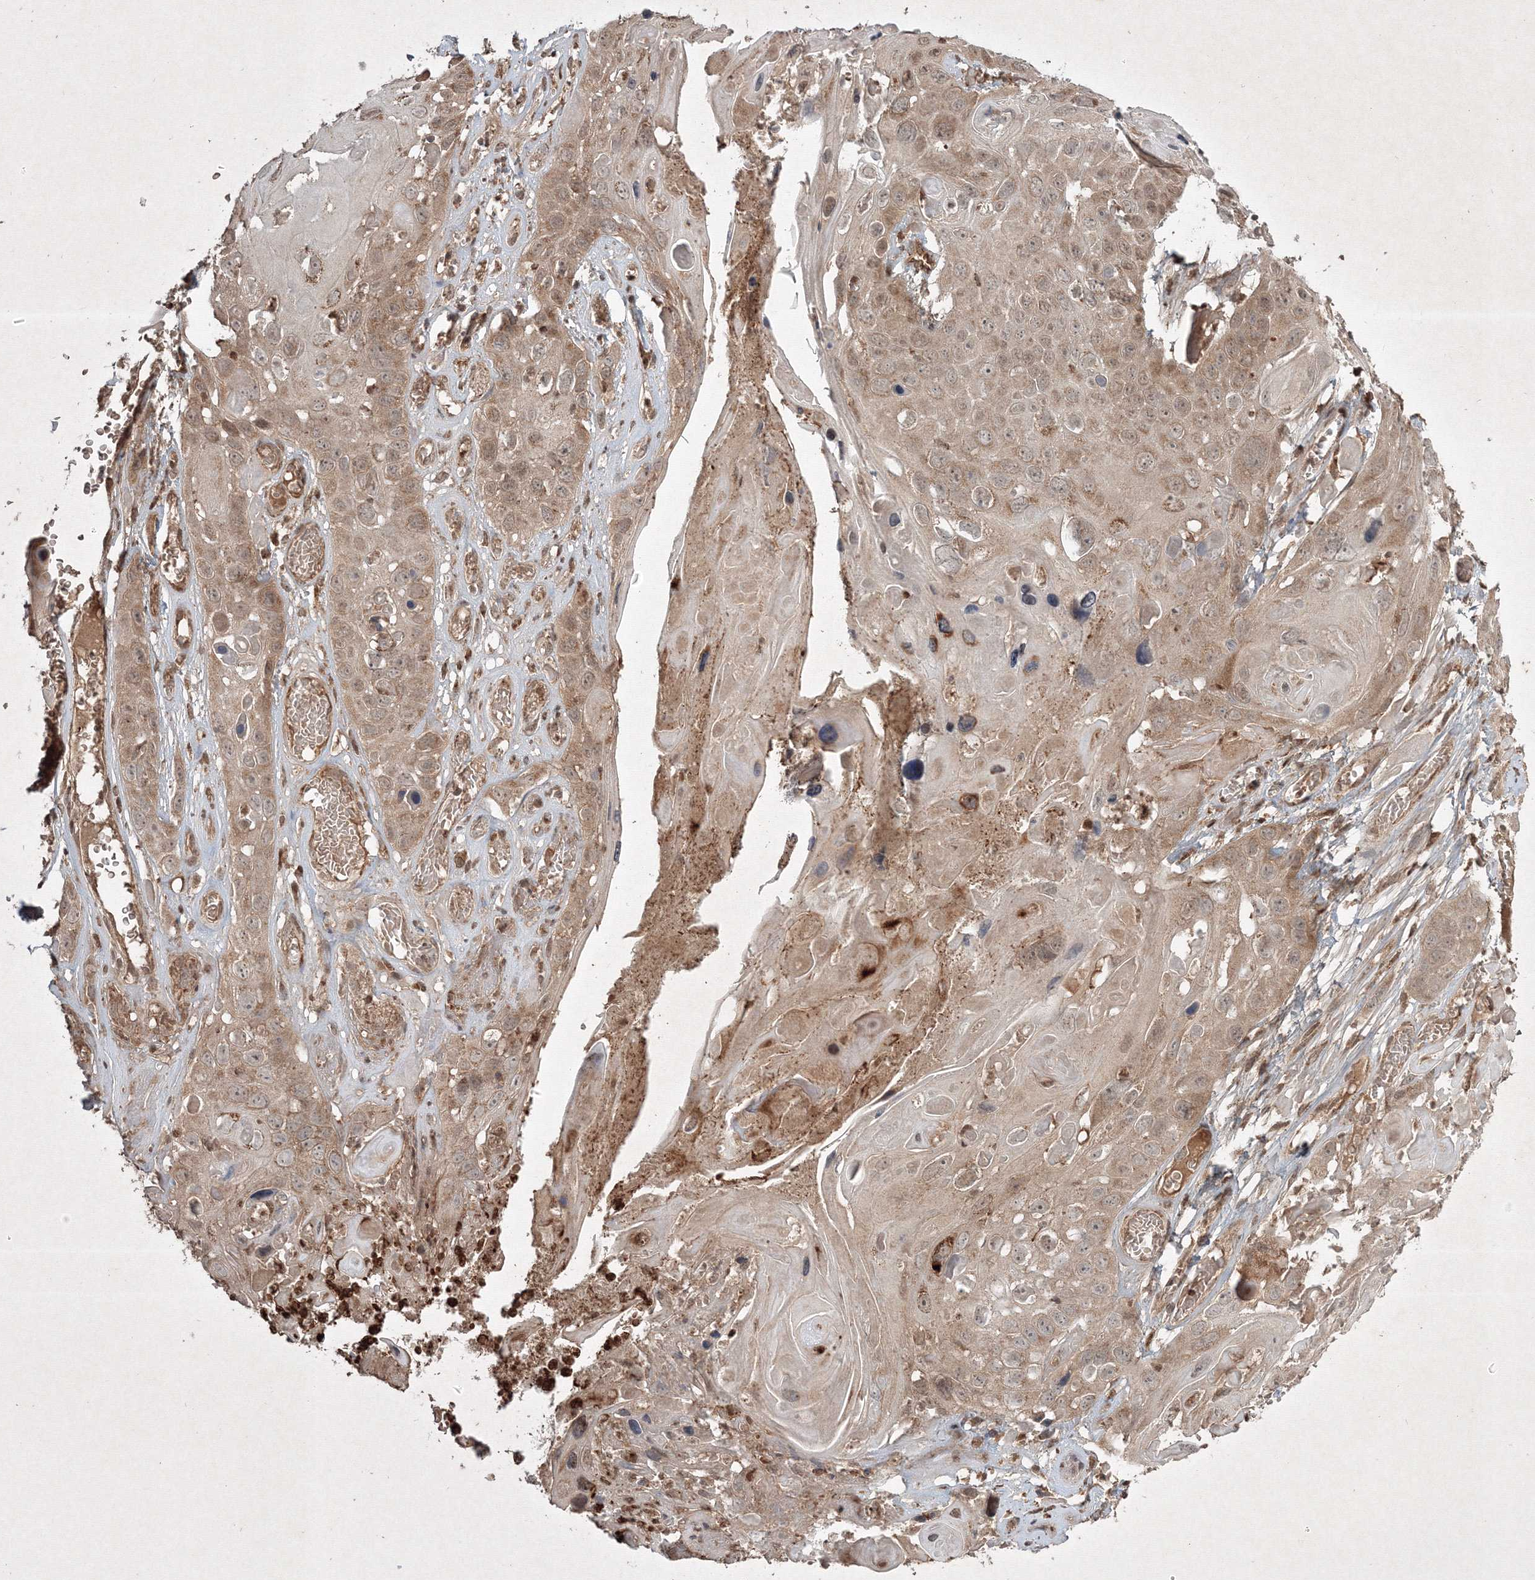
{"staining": {"intensity": "weak", "quantity": ">75%", "location": "cytoplasmic/membranous"}, "tissue": "skin cancer", "cell_type": "Tumor cells", "image_type": "cancer", "snomed": [{"axis": "morphology", "description": "Squamous cell carcinoma, NOS"}, {"axis": "topography", "description": "Skin"}], "caption": "About >75% of tumor cells in human skin cancer demonstrate weak cytoplasmic/membranous protein positivity as visualized by brown immunohistochemical staining.", "gene": "PLTP", "patient": {"sex": "male", "age": 55}}